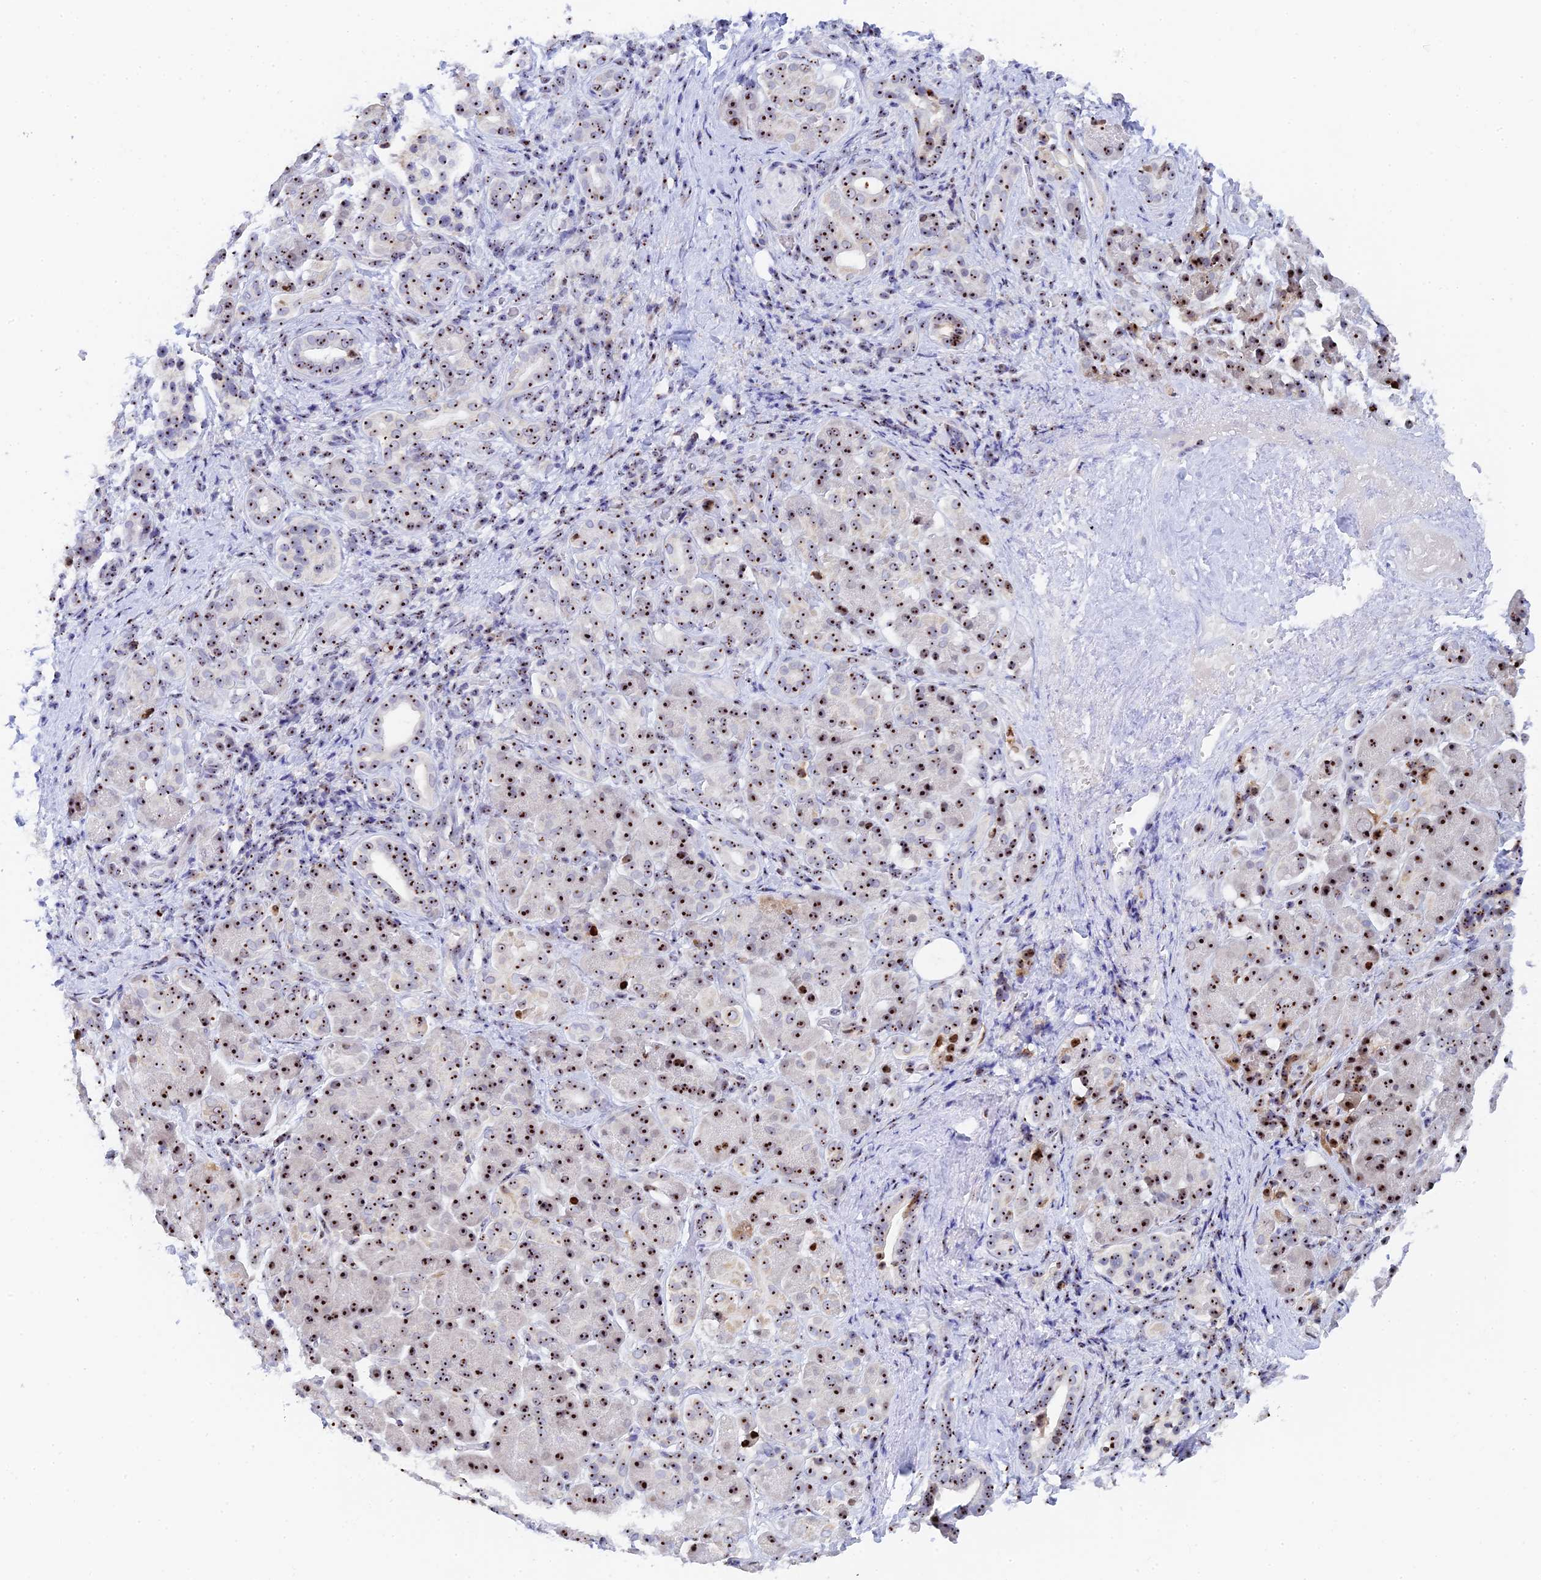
{"staining": {"intensity": "strong", "quantity": ">75%", "location": "nuclear"}, "tissue": "pancreatic cancer", "cell_type": "Tumor cells", "image_type": "cancer", "snomed": [{"axis": "morphology", "description": "Adenocarcinoma, NOS"}, {"axis": "topography", "description": "Pancreas"}], "caption": "A brown stain highlights strong nuclear expression of a protein in pancreatic cancer (adenocarcinoma) tumor cells.", "gene": "RSL1D1", "patient": {"sex": "male", "age": 78}}